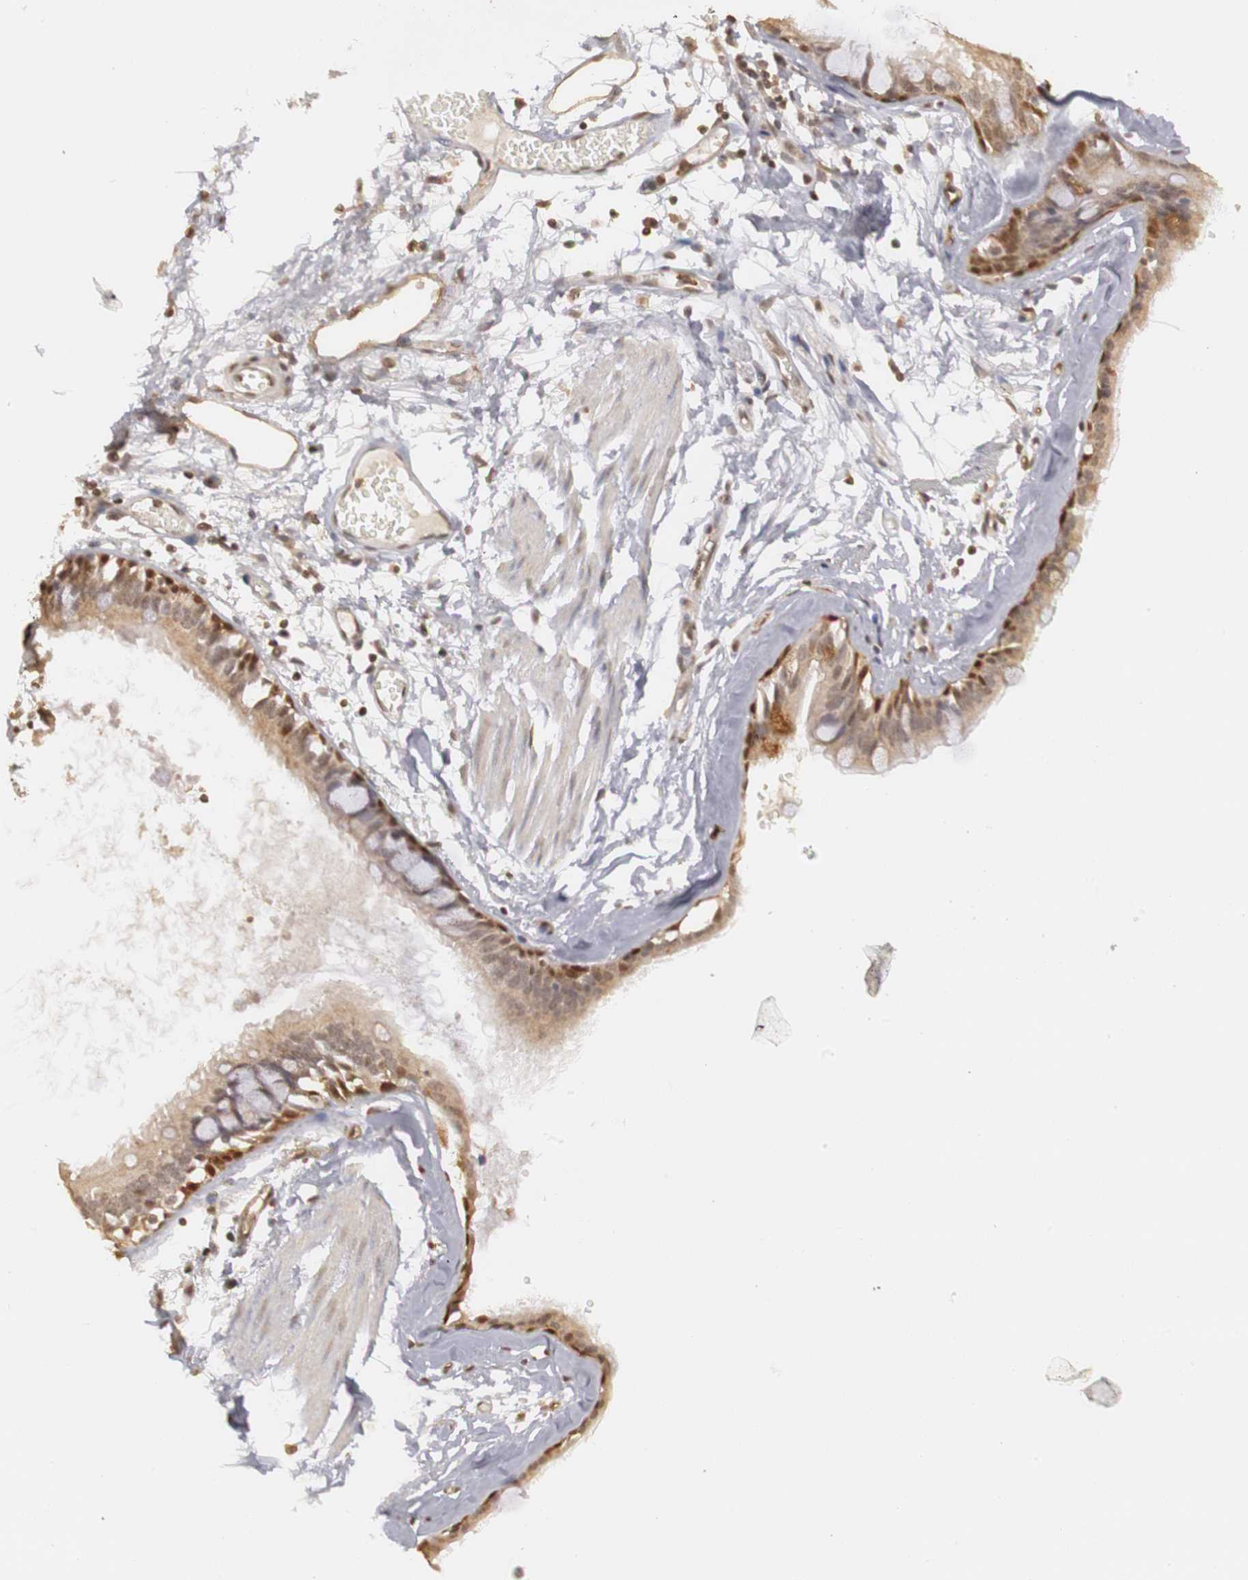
{"staining": {"intensity": "moderate", "quantity": ">75%", "location": "cytoplasmic/membranous,nuclear"}, "tissue": "bronchus", "cell_type": "Respiratory epithelial cells", "image_type": "normal", "snomed": [{"axis": "morphology", "description": "Normal tissue, NOS"}, {"axis": "topography", "description": "Bronchus"}, {"axis": "topography", "description": "Lung"}], "caption": "A medium amount of moderate cytoplasmic/membranous,nuclear positivity is seen in about >75% of respiratory epithelial cells in unremarkable bronchus. The staining was performed using DAB (3,3'-diaminobenzidine) to visualize the protein expression in brown, while the nuclei were stained in blue with hematoxylin (Magnification: 20x).", "gene": "PLEKHA1", "patient": {"sex": "female", "age": 56}}